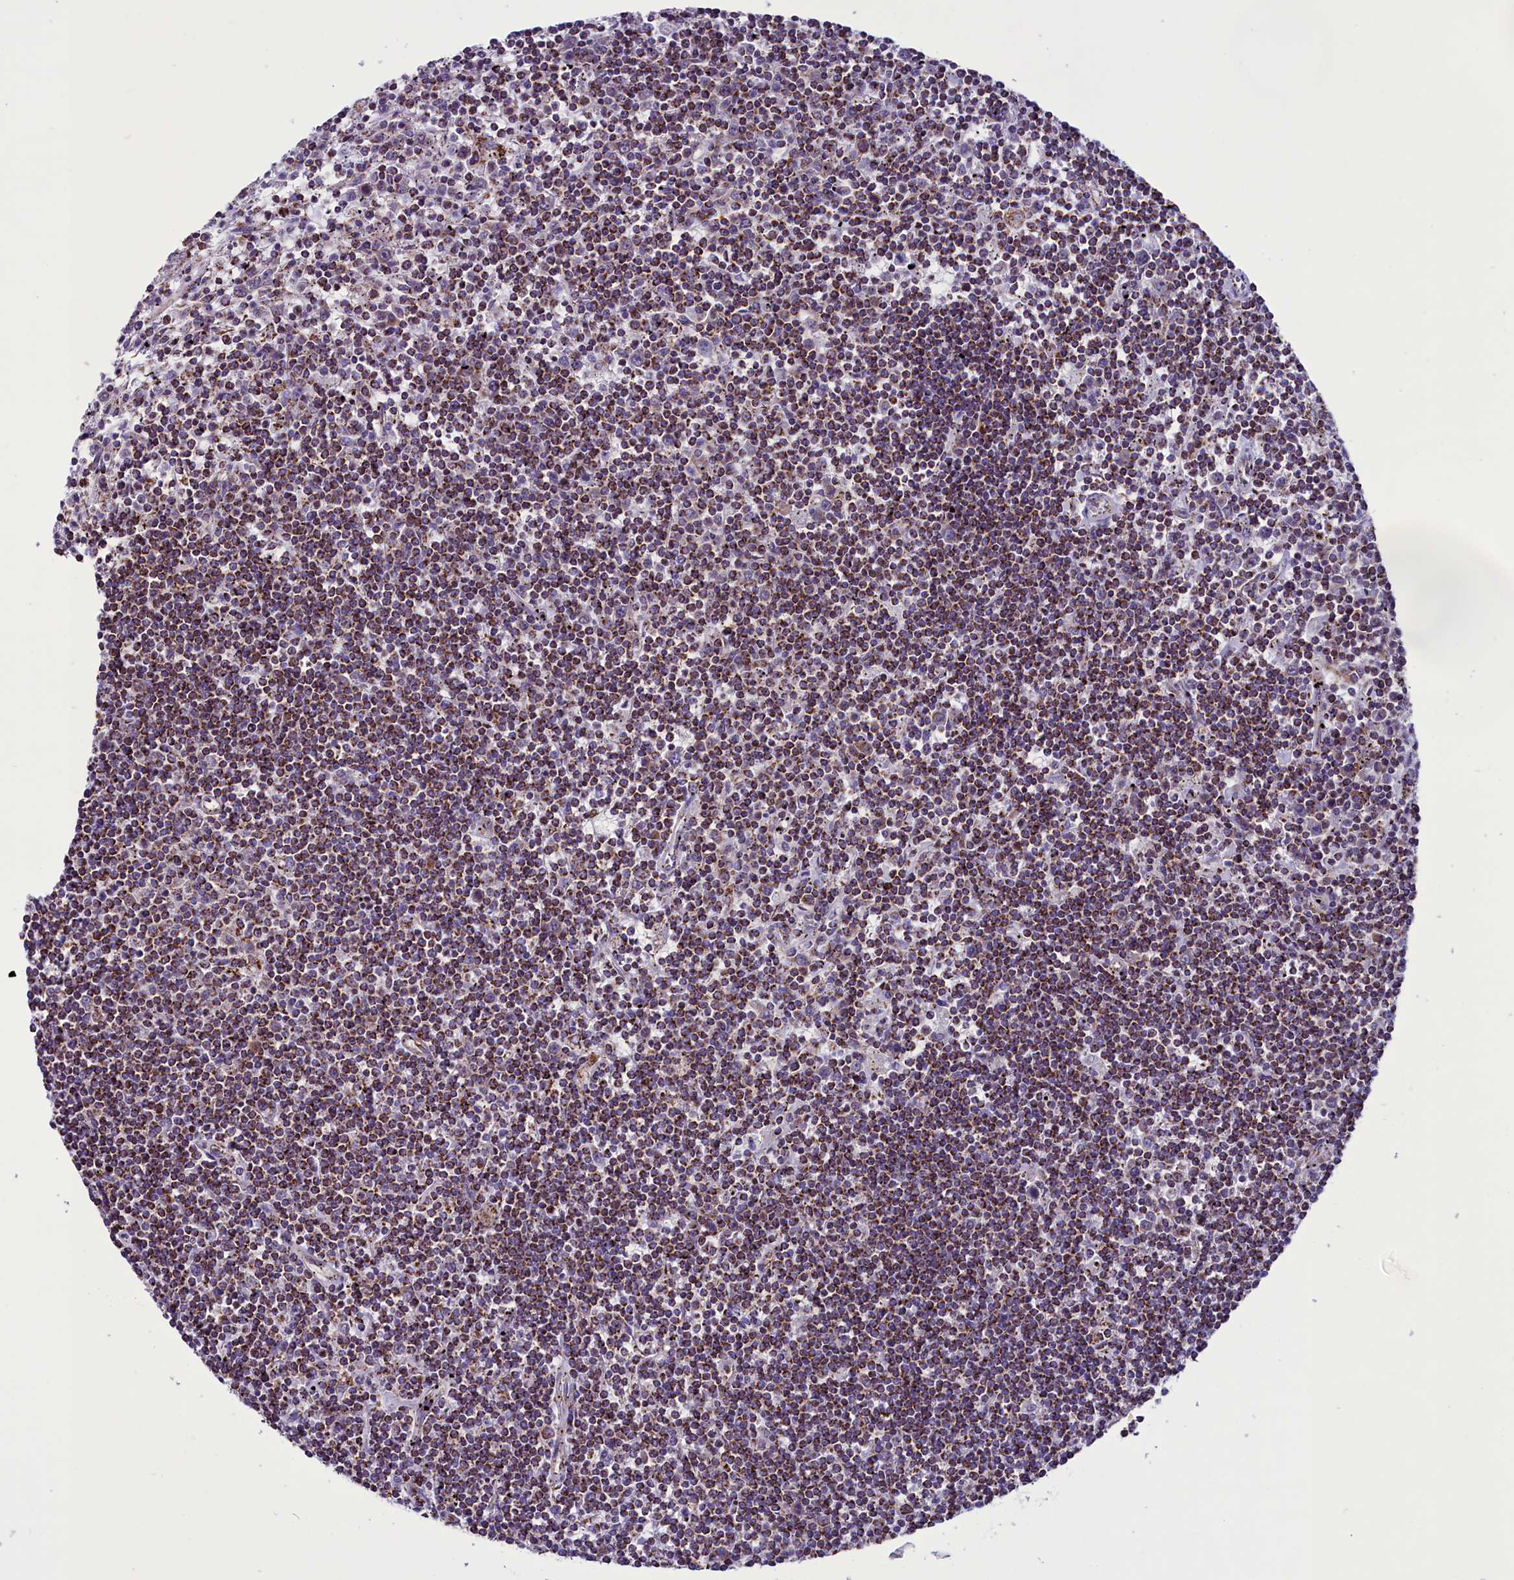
{"staining": {"intensity": "moderate", "quantity": ">75%", "location": "cytoplasmic/membranous"}, "tissue": "lymphoma", "cell_type": "Tumor cells", "image_type": "cancer", "snomed": [{"axis": "morphology", "description": "Malignant lymphoma, non-Hodgkin's type, Low grade"}, {"axis": "topography", "description": "Spleen"}], "caption": "Lymphoma tissue exhibits moderate cytoplasmic/membranous positivity in about >75% of tumor cells, visualized by immunohistochemistry.", "gene": "ICA1L", "patient": {"sex": "male", "age": 76}}